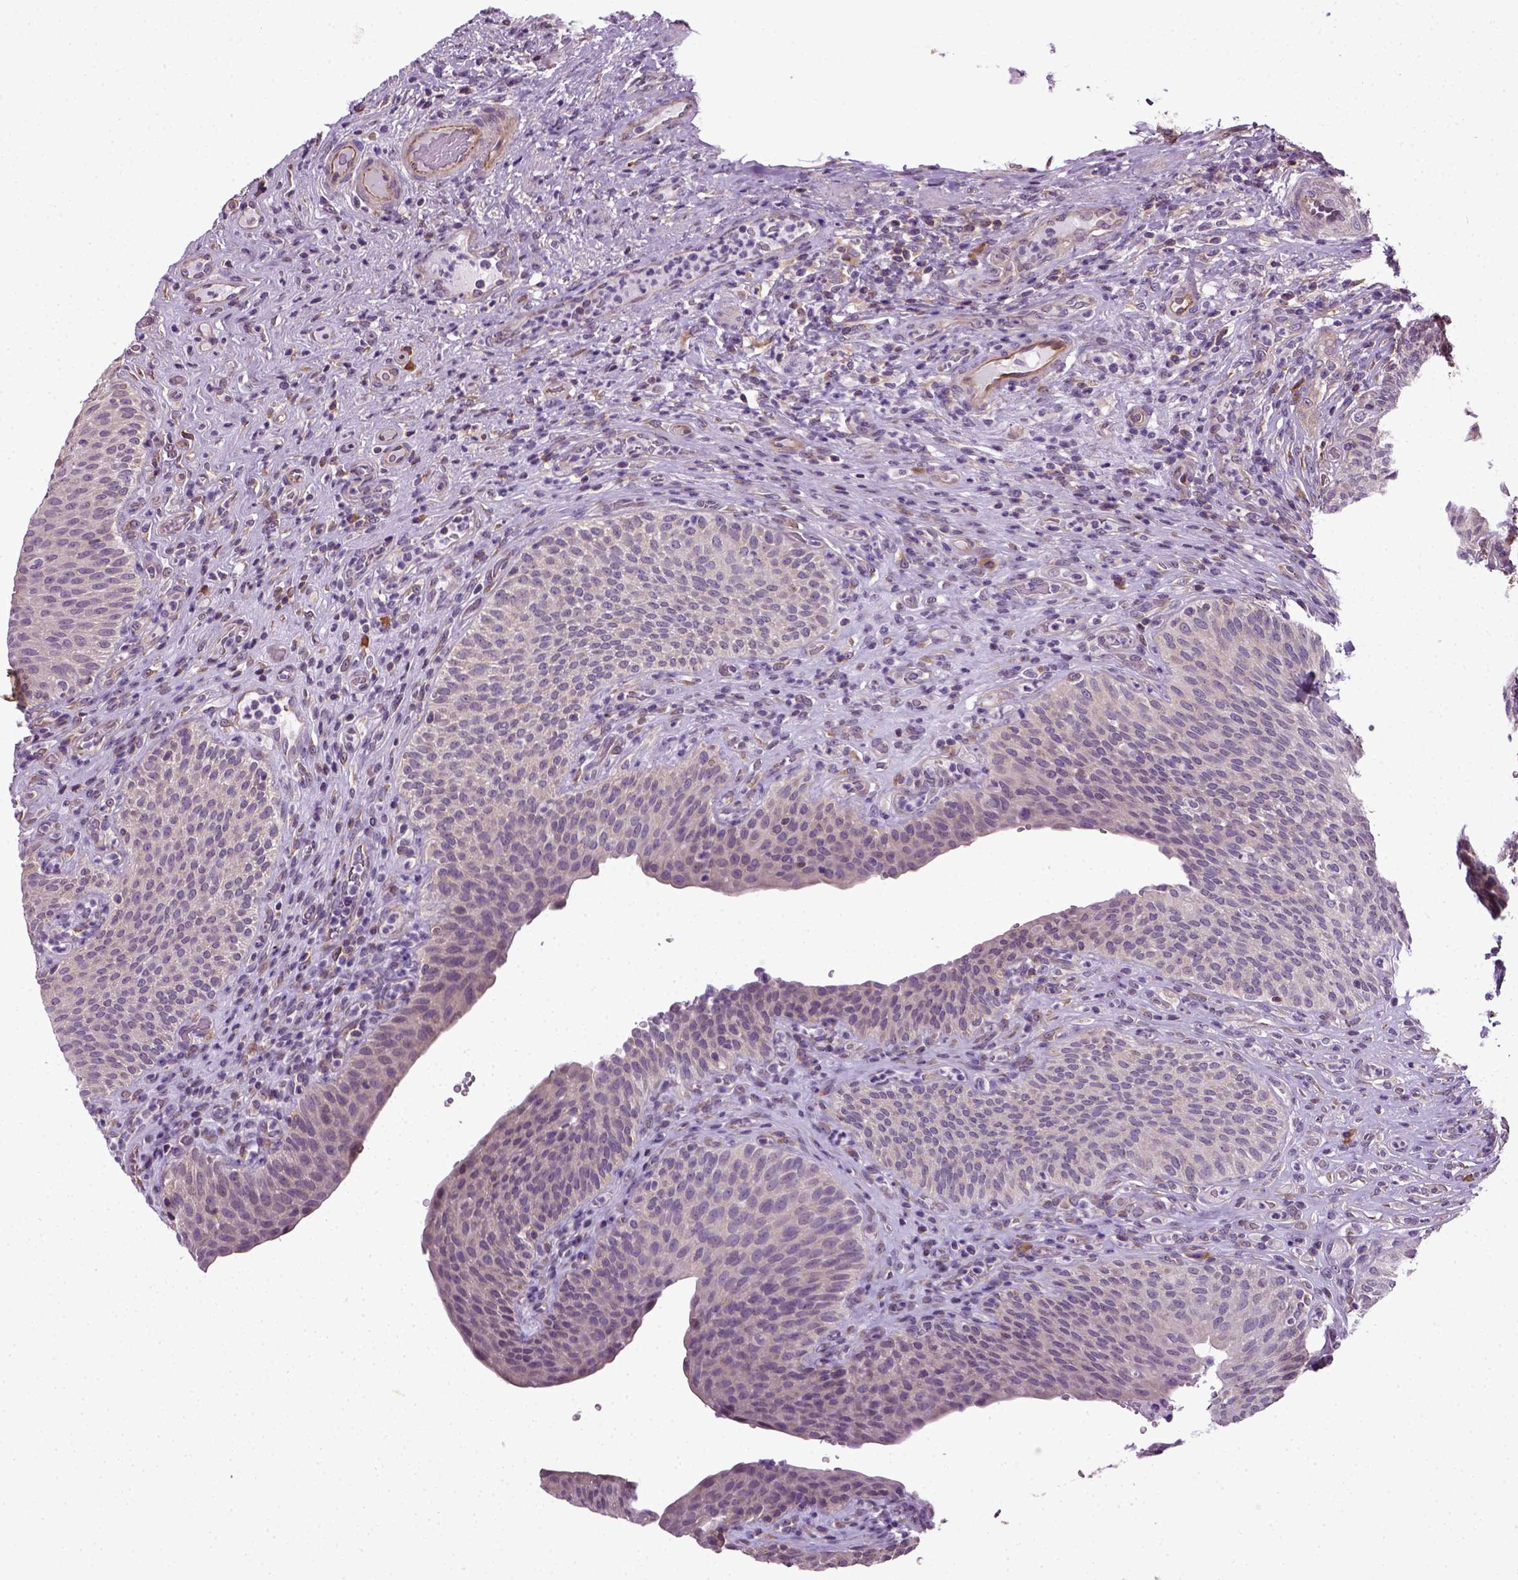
{"staining": {"intensity": "negative", "quantity": "none", "location": "none"}, "tissue": "urinary bladder", "cell_type": "Urothelial cells", "image_type": "normal", "snomed": [{"axis": "morphology", "description": "Normal tissue, NOS"}, {"axis": "topography", "description": "Urinary bladder"}, {"axis": "topography", "description": "Peripheral nerve tissue"}], "caption": "DAB (3,3'-diaminobenzidine) immunohistochemical staining of benign human urinary bladder demonstrates no significant positivity in urothelial cells. (IHC, brightfield microscopy, high magnification).", "gene": "TPRG1", "patient": {"sex": "male", "age": 66}}